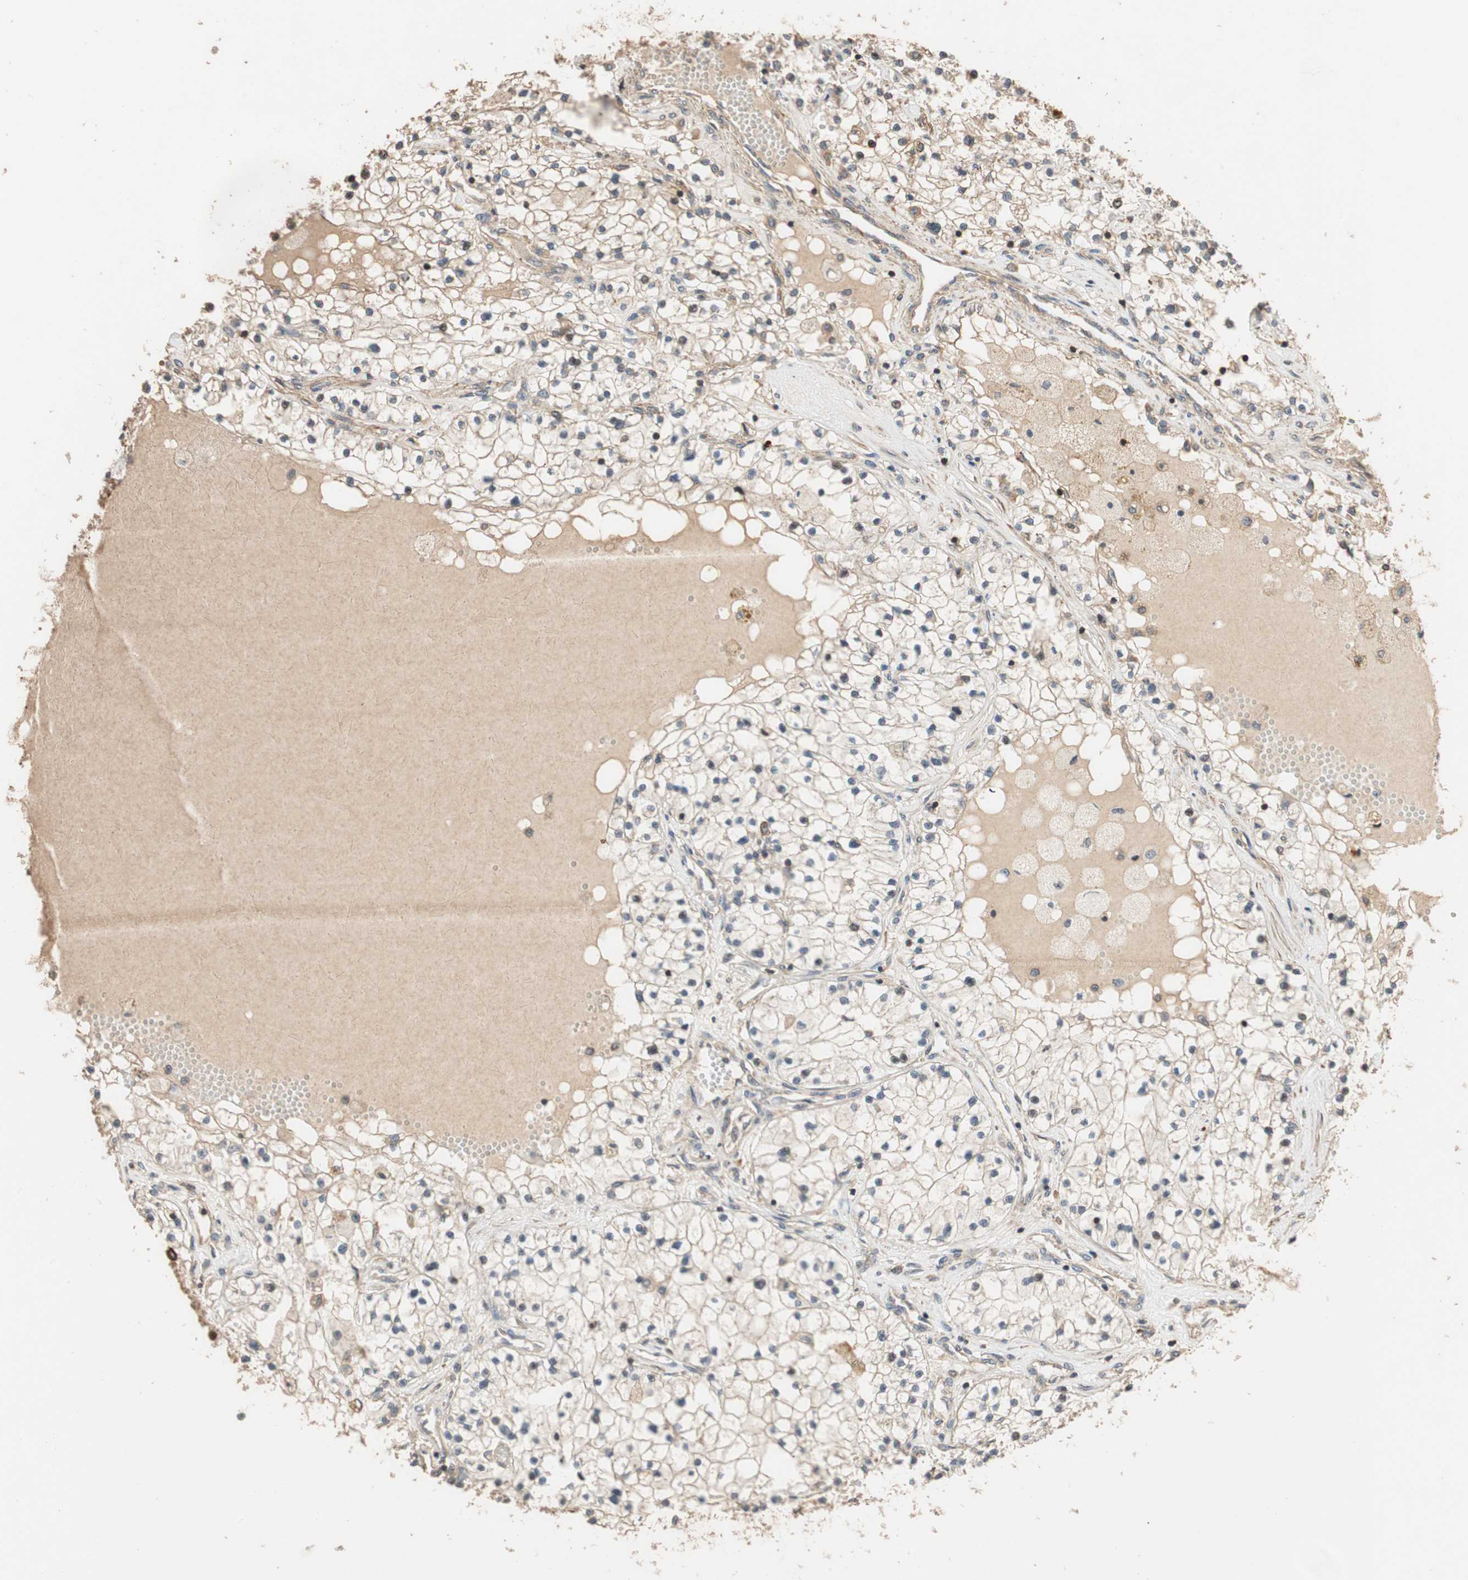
{"staining": {"intensity": "strong", "quantity": "<25%", "location": "nuclear"}, "tissue": "renal cancer", "cell_type": "Tumor cells", "image_type": "cancer", "snomed": [{"axis": "morphology", "description": "Adenocarcinoma, NOS"}, {"axis": "topography", "description": "Kidney"}], "caption": "High-power microscopy captured an immunohistochemistry micrograph of renal cancer, revealing strong nuclear positivity in about <25% of tumor cells.", "gene": "CDC5L", "patient": {"sex": "male", "age": 68}}